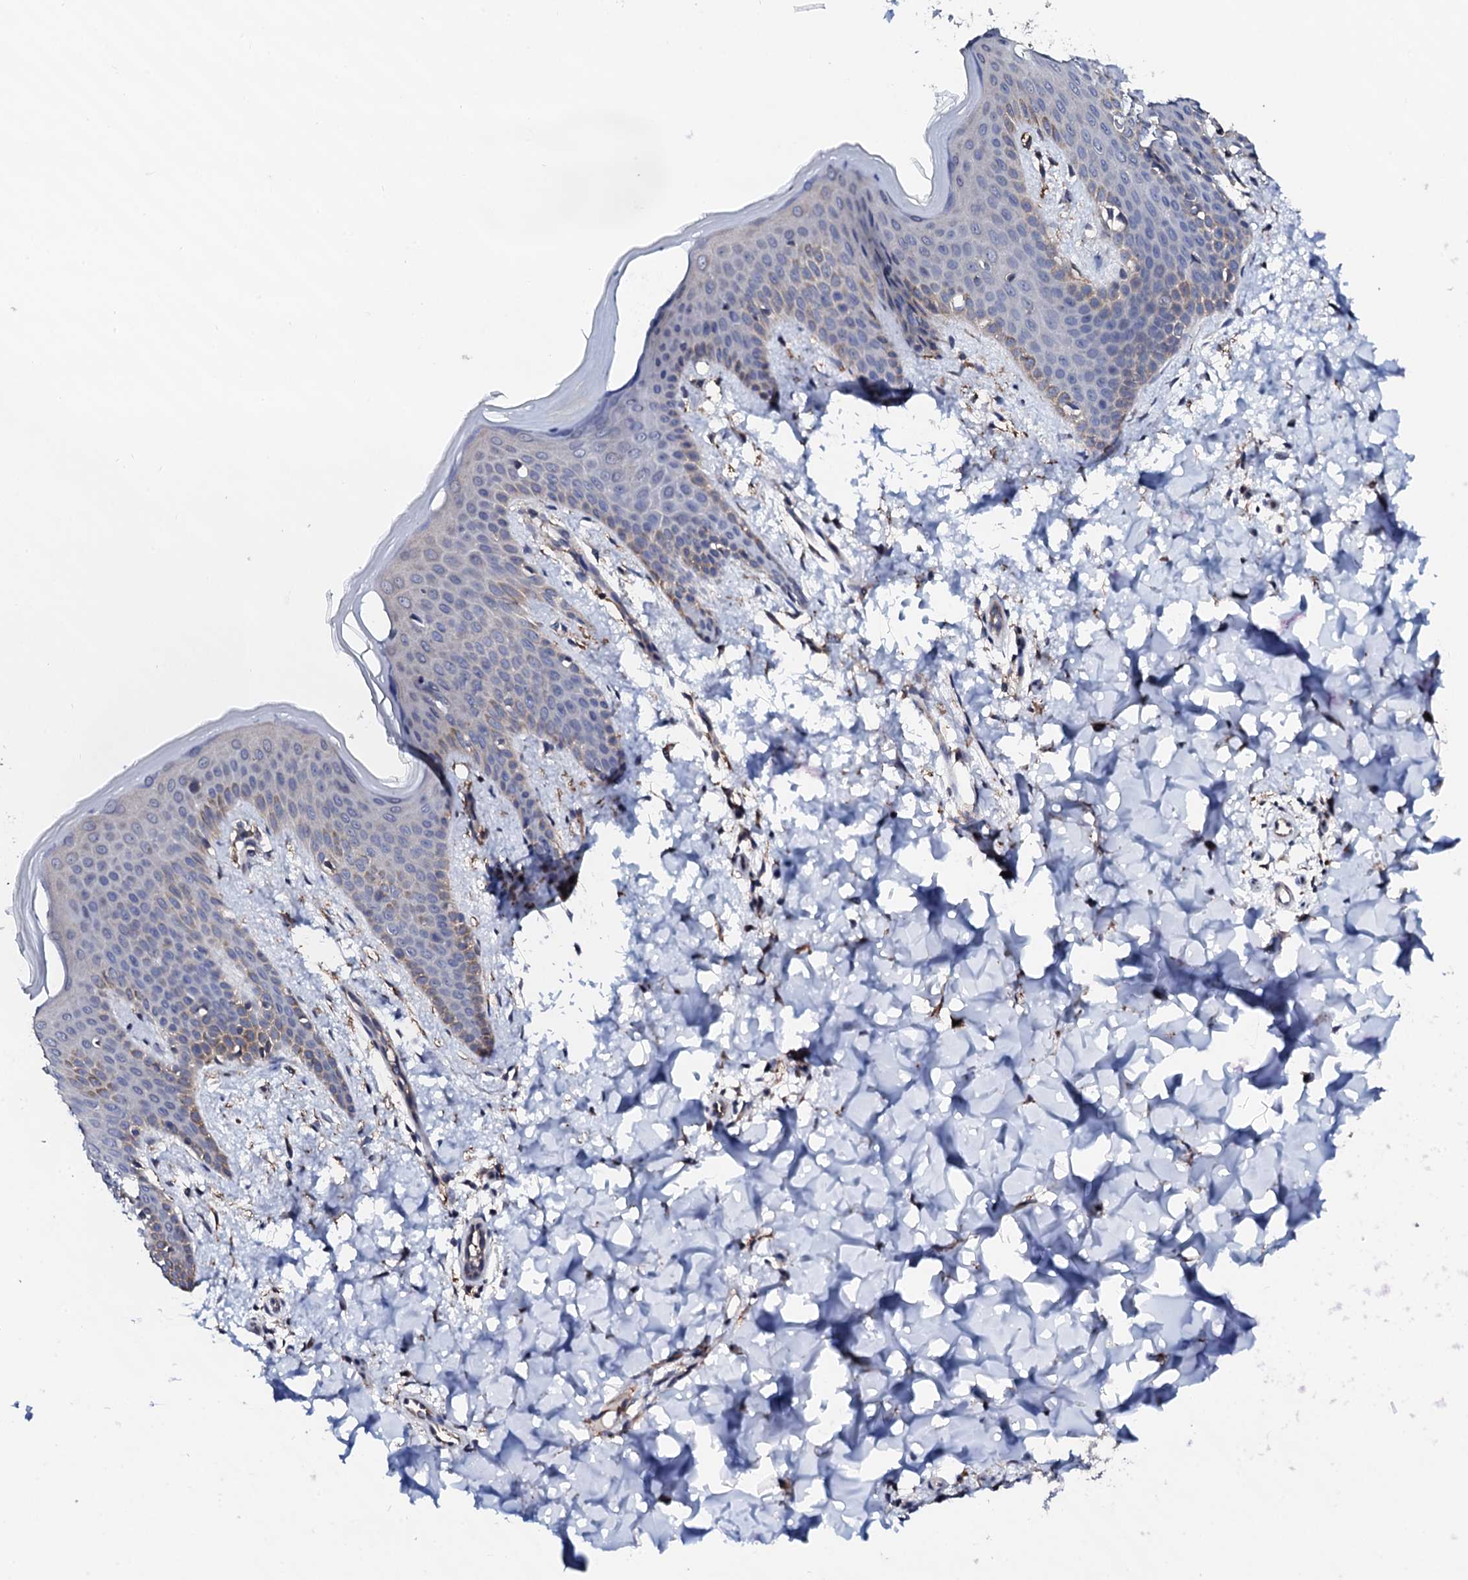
{"staining": {"intensity": "moderate", "quantity": ">75%", "location": "cytoplasmic/membranous"}, "tissue": "skin", "cell_type": "Fibroblasts", "image_type": "normal", "snomed": [{"axis": "morphology", "description": "Normal tissue, NOS"}, {"axis": "topography", "description": "Skin"}], "caption": "A histopathology image of skin stained for a protein displays moderate cytoplasmic/membranous brown staining in fibroblasts.", "gene": "EDC3", "patient": {"sex": "male", "age": 36}}